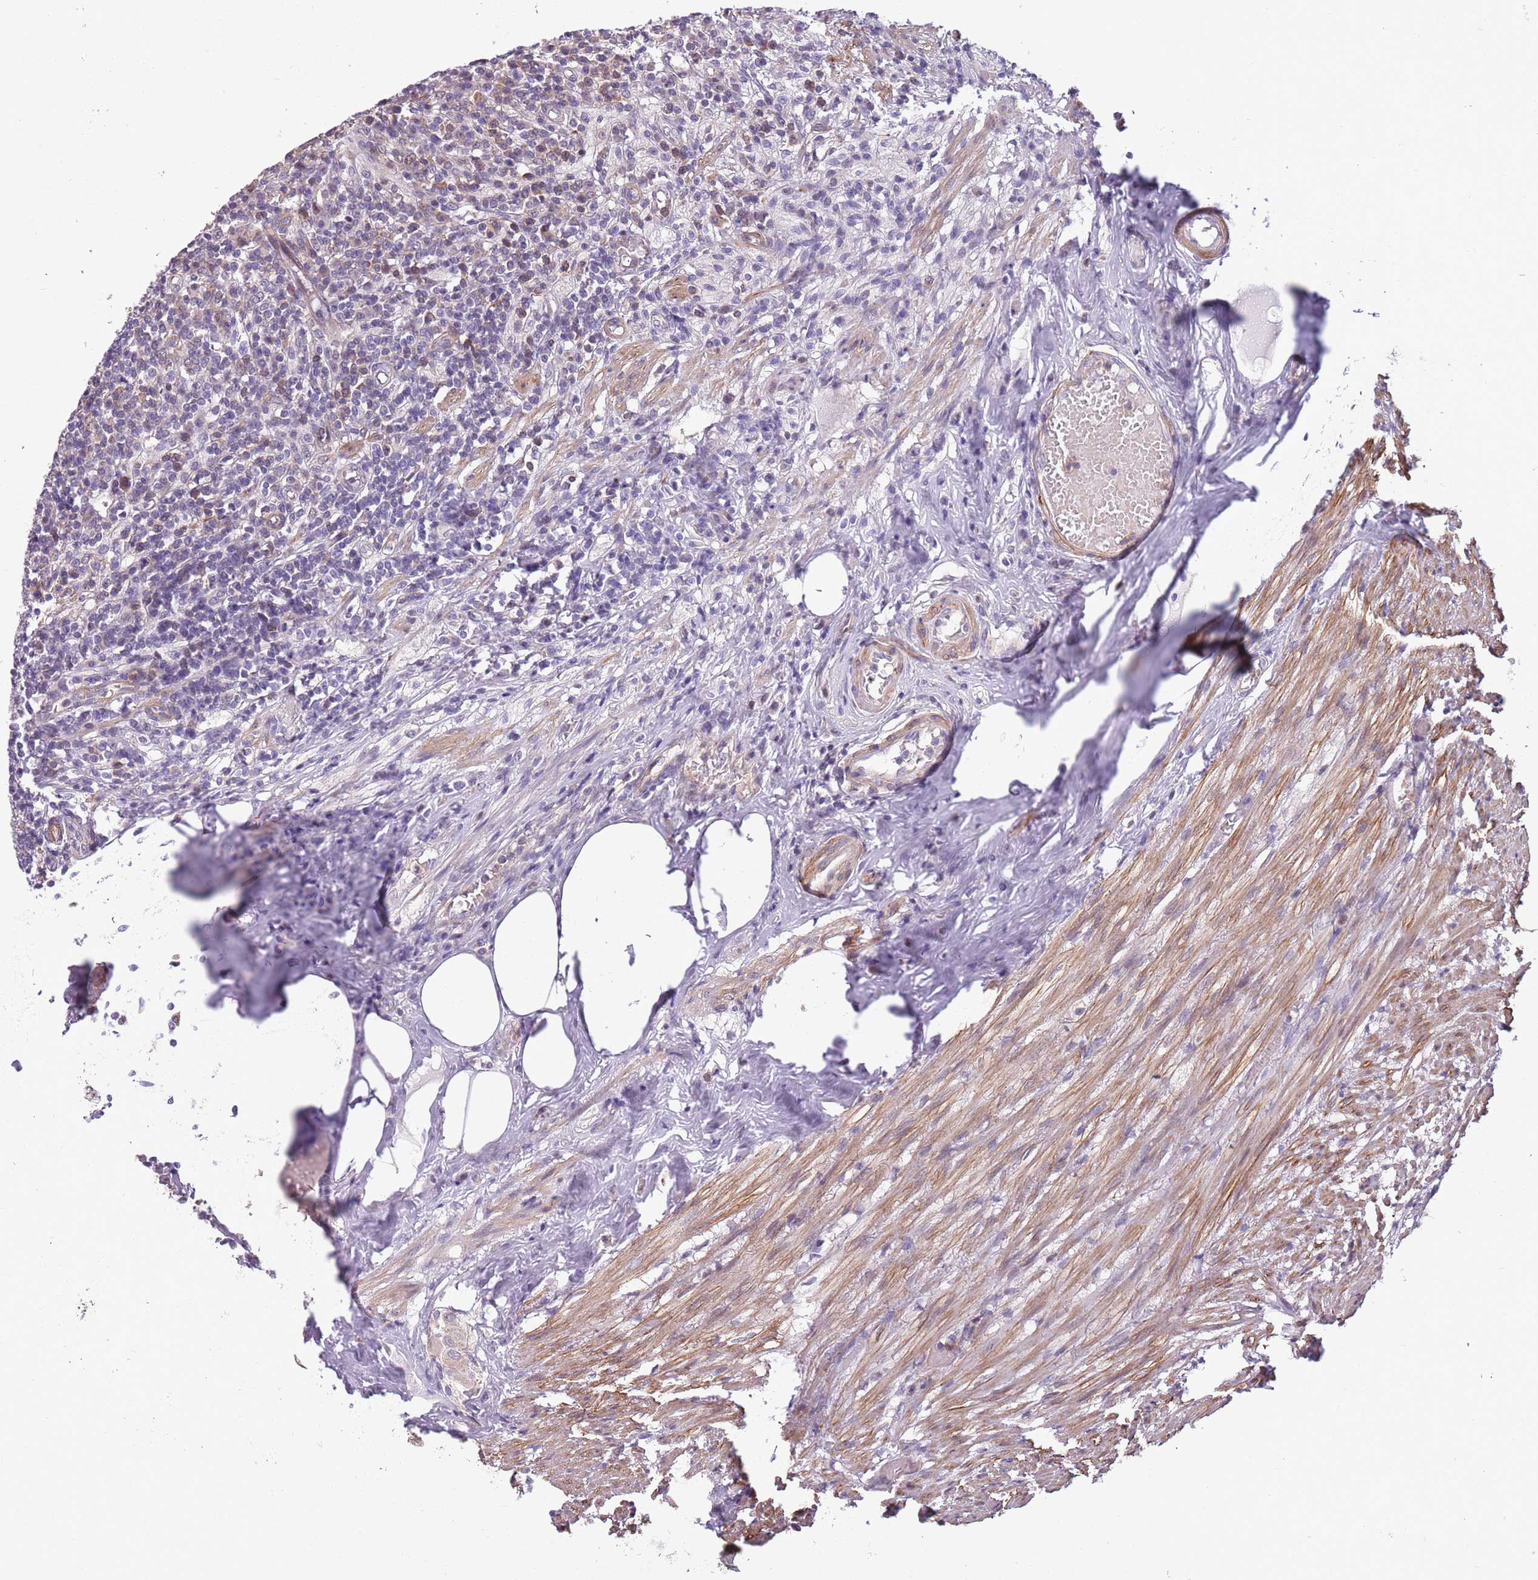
{"staining": {"intensity": "weak", "quantity": "25%-75%", "location": "cytoplasmic/membranous"}, "tissue": "appendix", "cell_type": "Glandular cells", "image_type": "normal", "snomed": [{"axis": "morphology", "description": "Normal tissue, NOS"}, {"axis": "topography", "description": "Appendix"}], "caption": "Human appendix stained with a protein marker exhibits weak staining in glandular cells.", "gene": "JAML", "patient": {"sex": "male", "age": 83}}